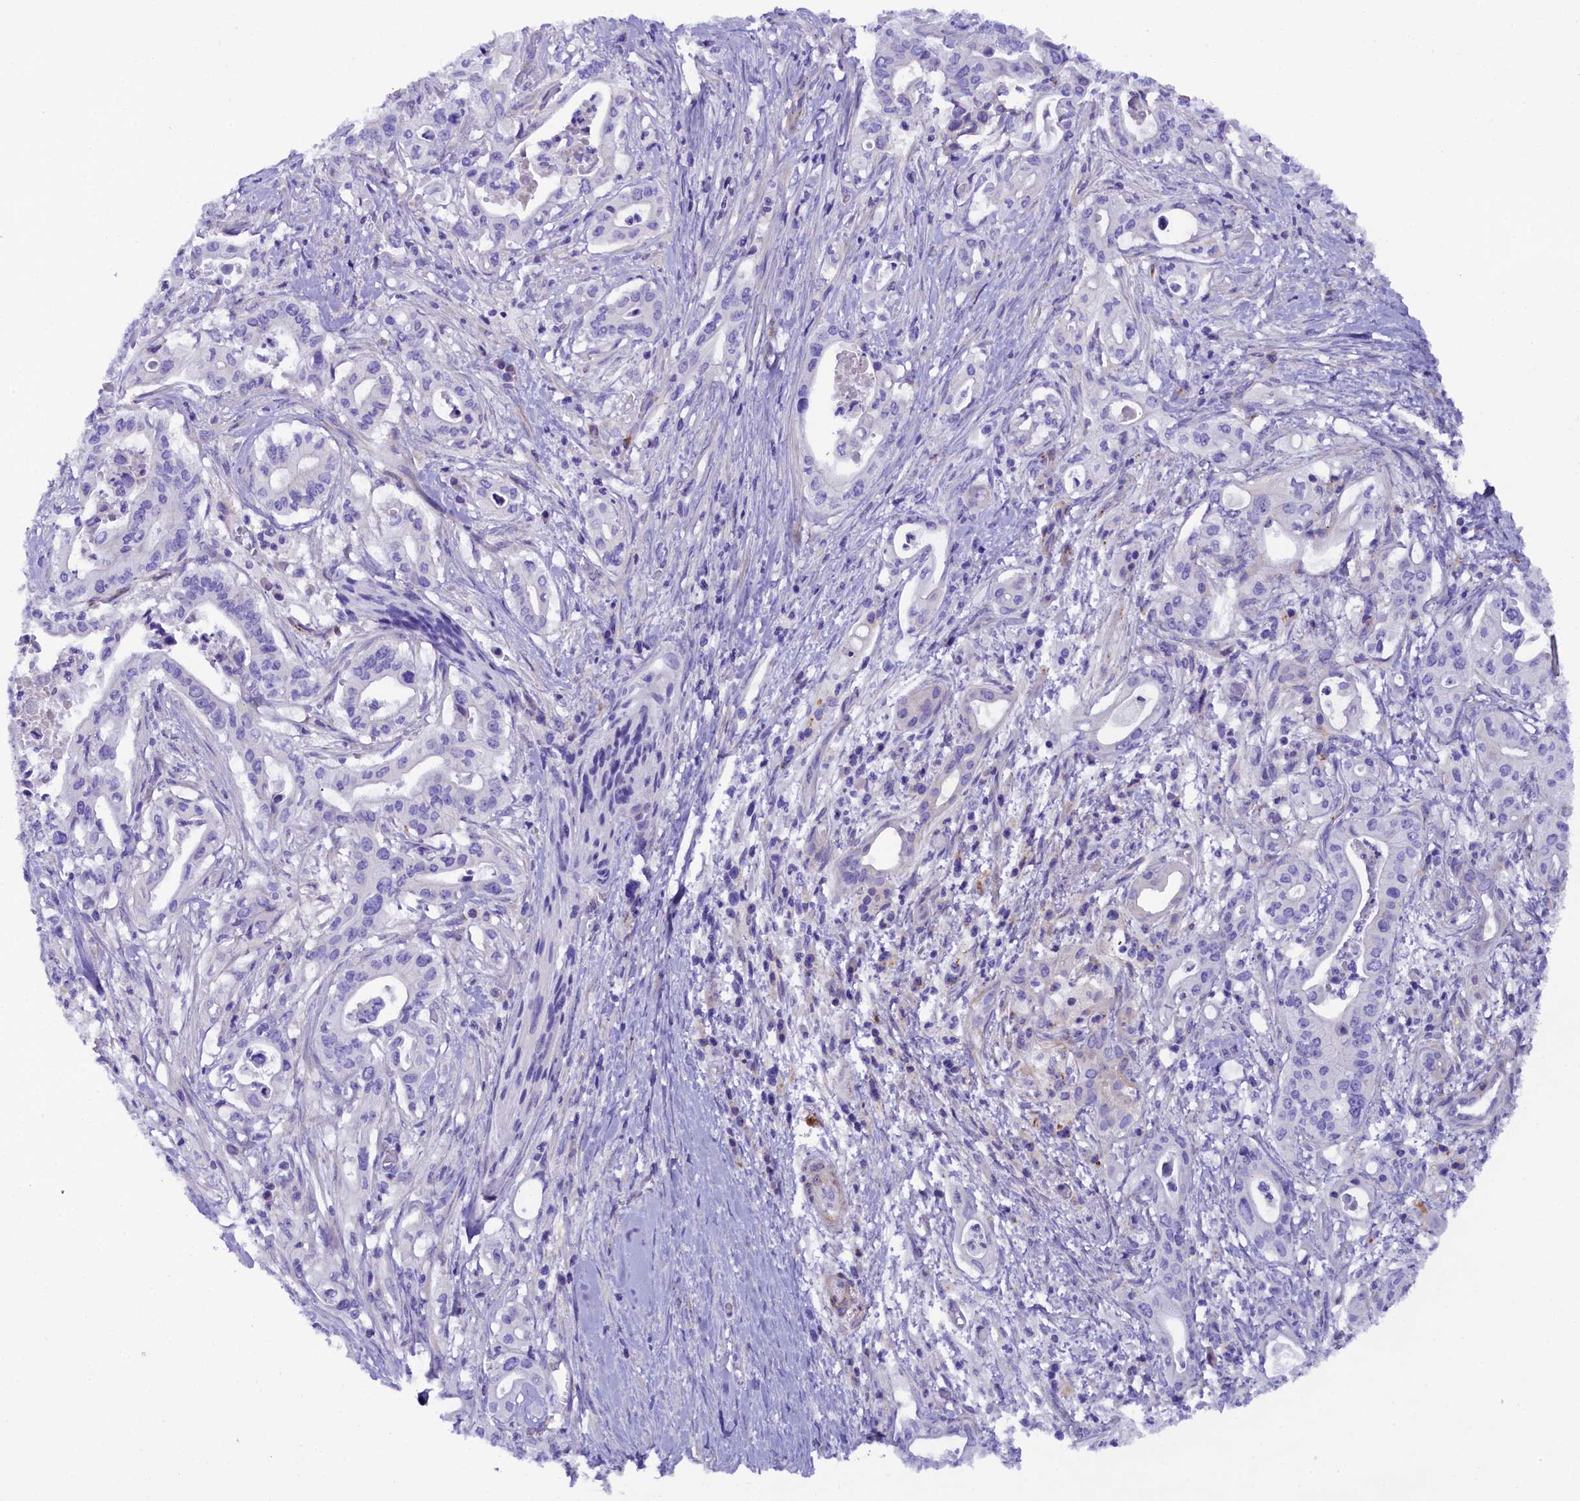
{"staining": {"intensity": "negative", "quantity": "none", "location": "none"}, "tissue": "pancreatic cancer", "cell_type": "Tumor cells", "image_type": "cancer", "snomed": [{"axis": "morphology", "description": "Adenocarcinoma, NOS"}, {"axis": "topography", "description": "Pancreas"}], "caption": "This histopathology image is of pancreatic cancer stained with immunohistochemistry (IHC) to label a protein in brown with the nuclei are counter-stained blue. There is no staining in tumor cells.", "gene": "SOD3", "patient": {"sex": "female", "age": 77}}